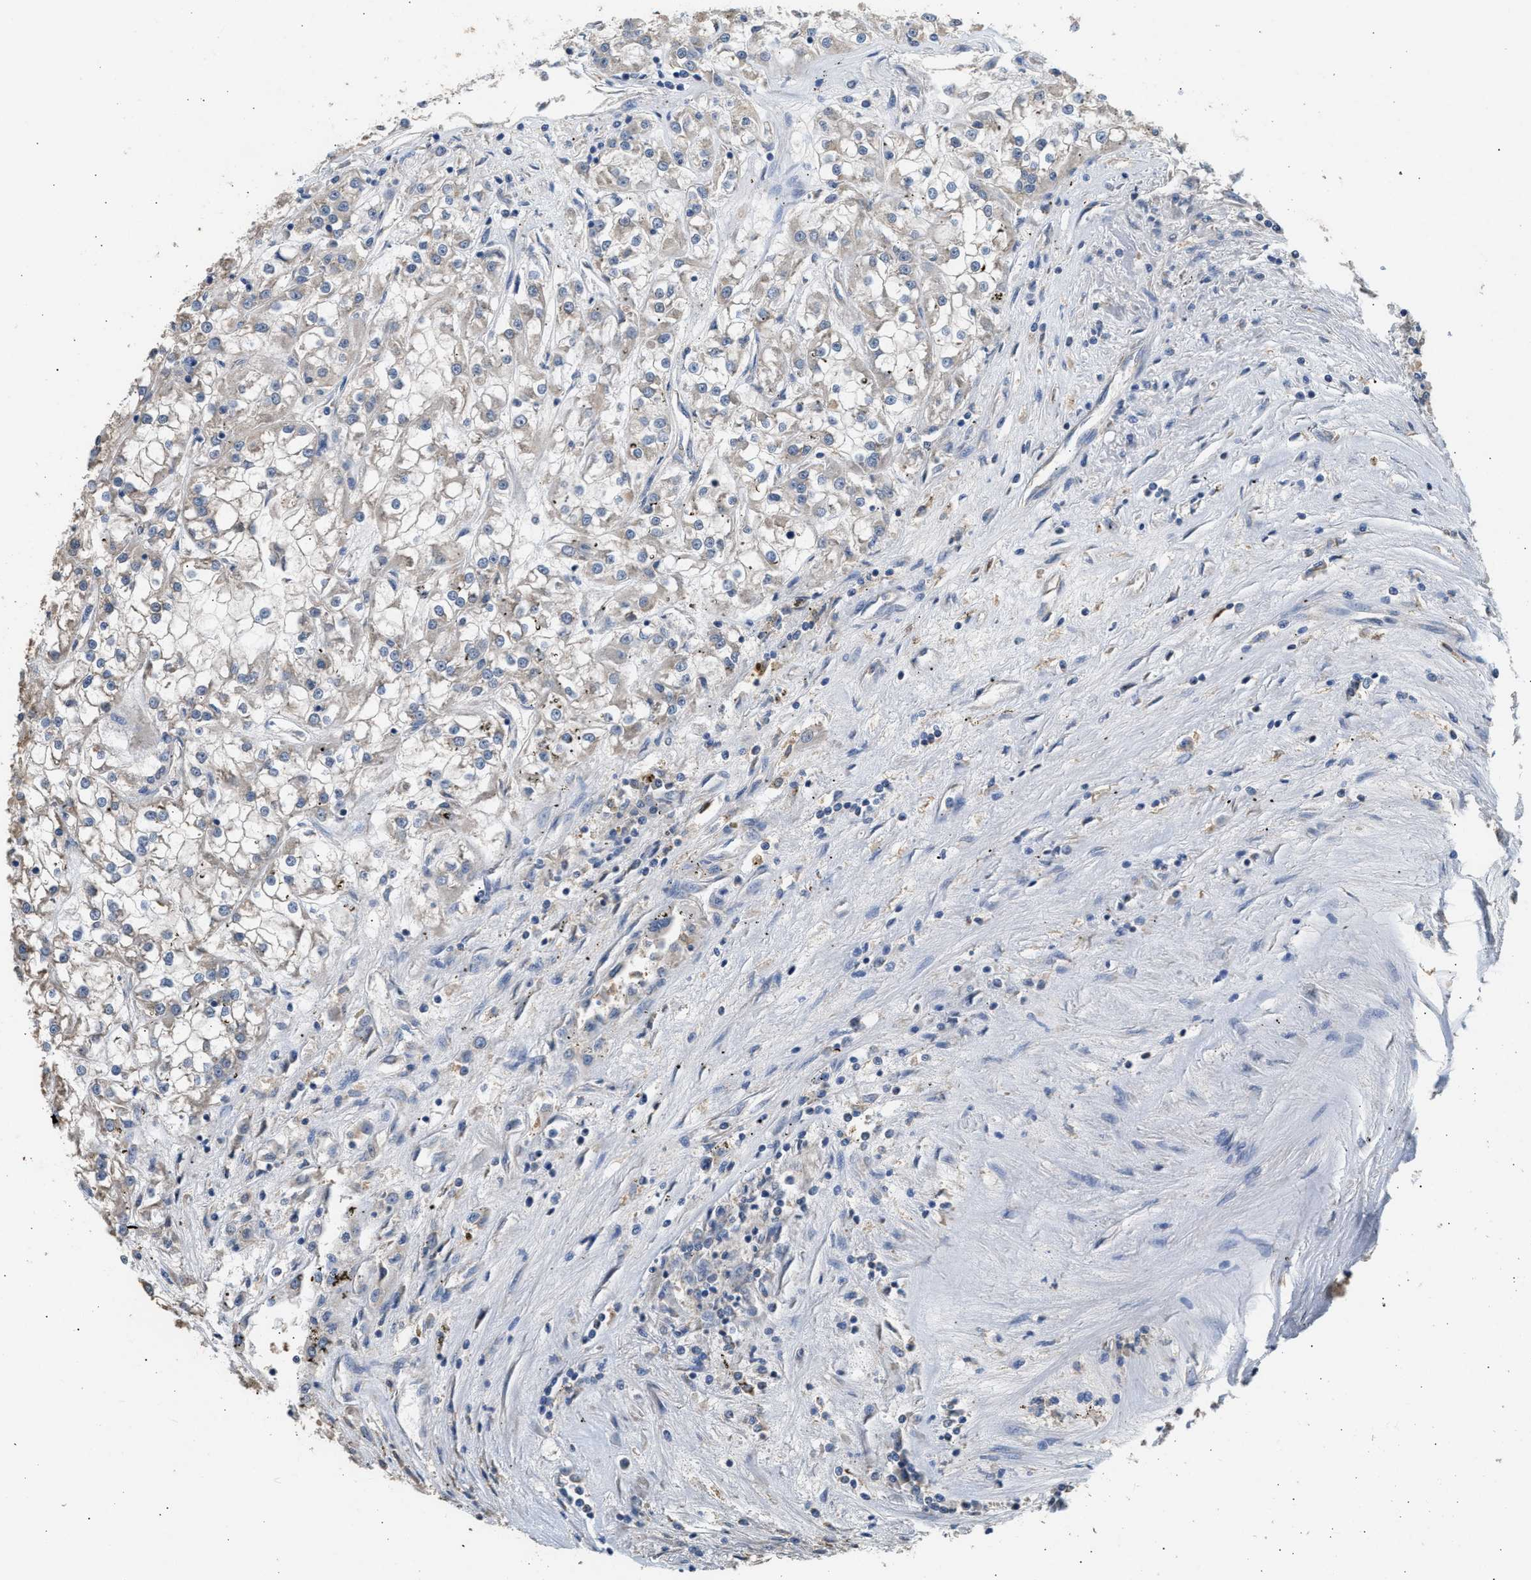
{"staining": {"intensity": "weak", "quantity": "<25%", "location": "cytoplasmic/membranous"}, "tissue": "renal cancer", "cell_type": "Tumor cells", "image_type": "cancer", "snomed": [{"axis": "morphology", "description": "Adenocarcinoma, NOS"}, {"axis": "topography", "description": "Kidney"}], "caption": "Immunohistochemistry (IHC) of human renal cancer displays no staining in tumor cells. Nuclei are stained in blue.", "gene": "WDR31", "patient": {"sex": "female", "age": 52}}